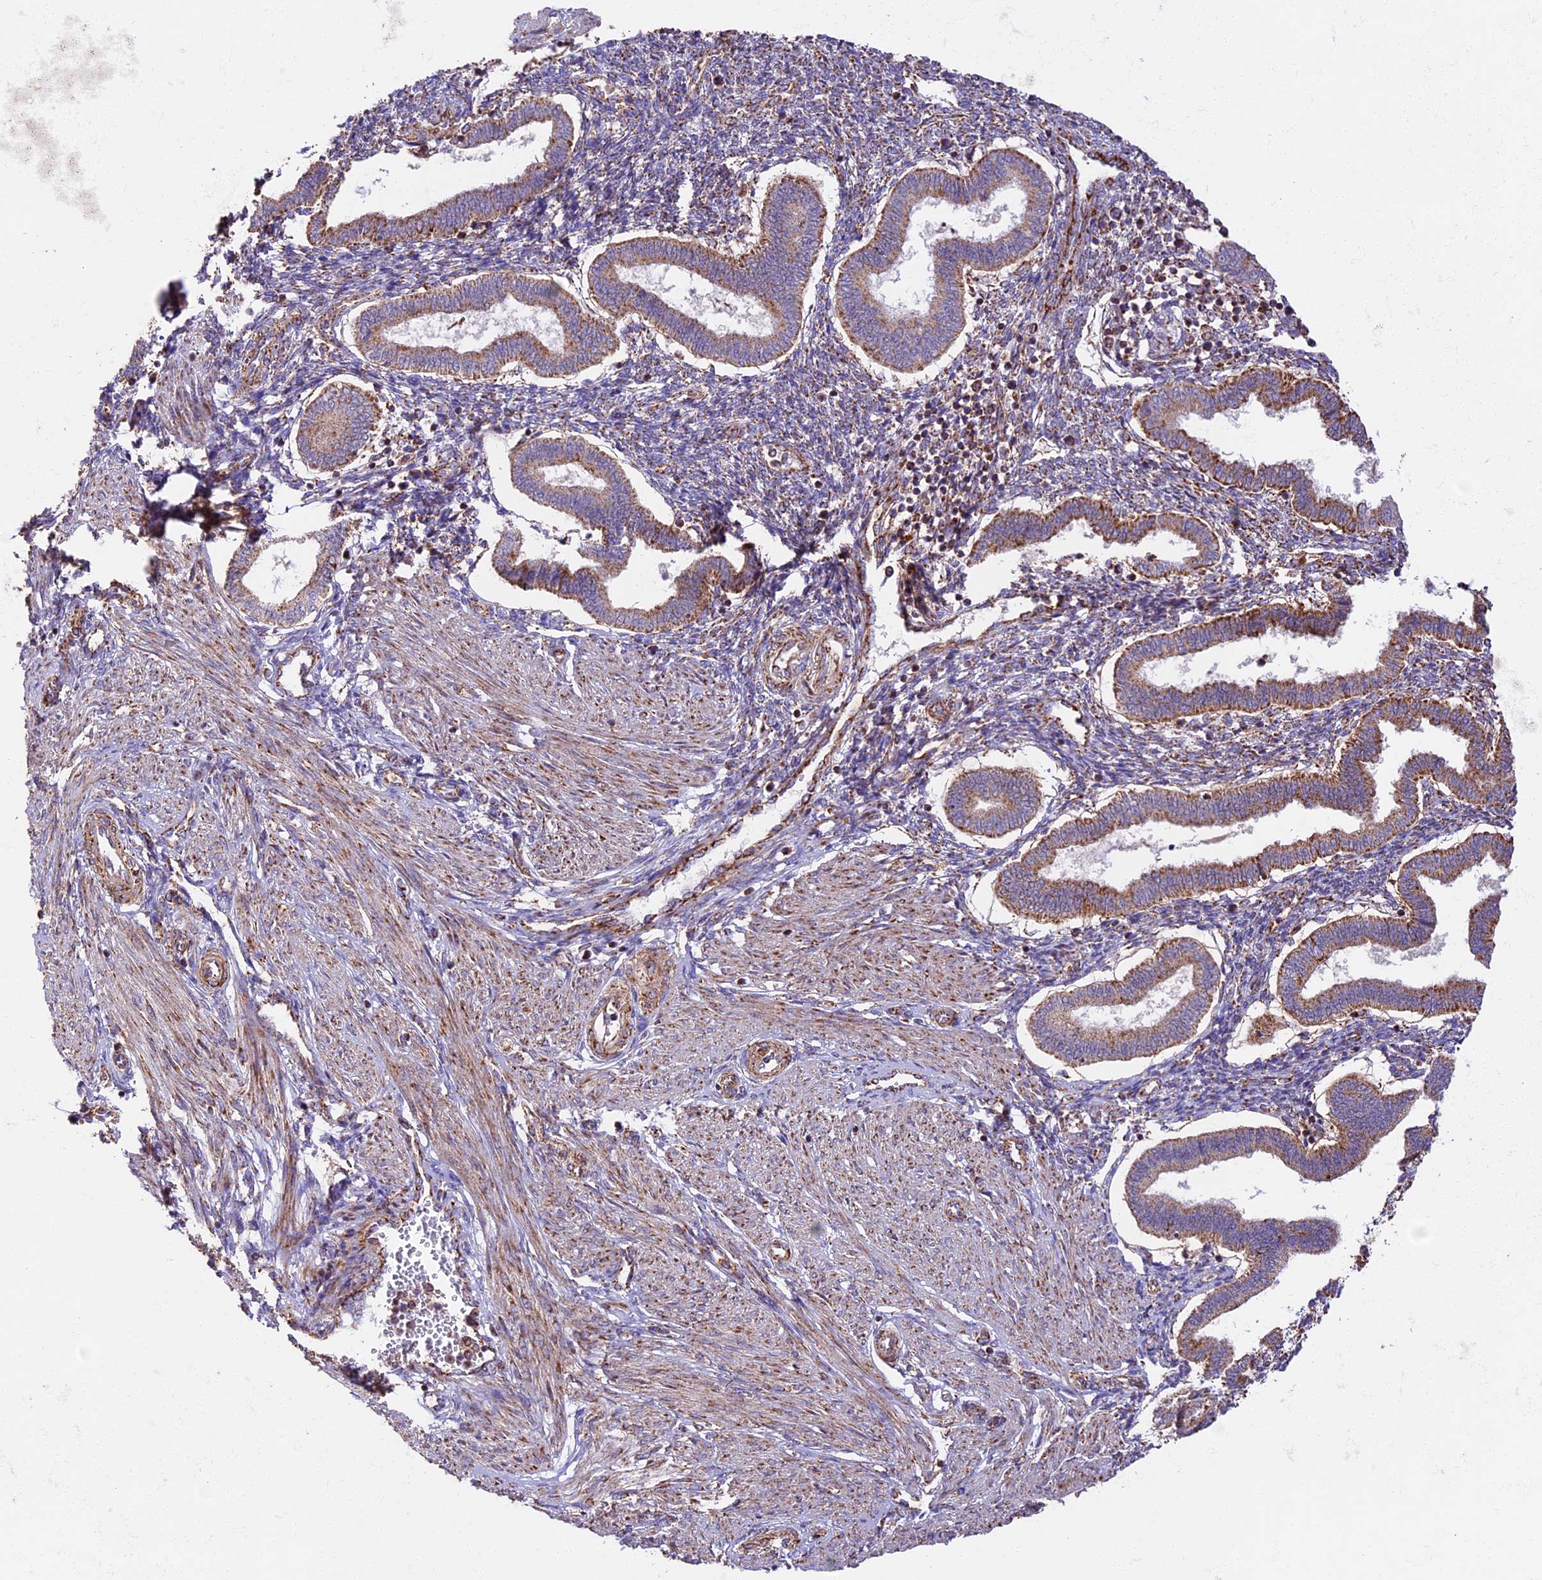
{"staining": {"intensity": "weak", "quantity": "25%-75%", "location": "cytoplasmic/membranous"}, "tissue": "endometrium", "cell_type": "Cells in endometrial stroma", "image_type": "normal", "snomed": [{"axis": "morphology", "description": "Normal tissue, NOS"}, {"axis": "topography", "description": "Endometrium"}], "caption": "A histopathology image of human endometrium stained for a protein demonstrates weak cytoplasmic/membranous brown staining in cells in endometrial stroma.", "gene": "NDUFA8", "patient": {"sex": "female", "age": 24}}